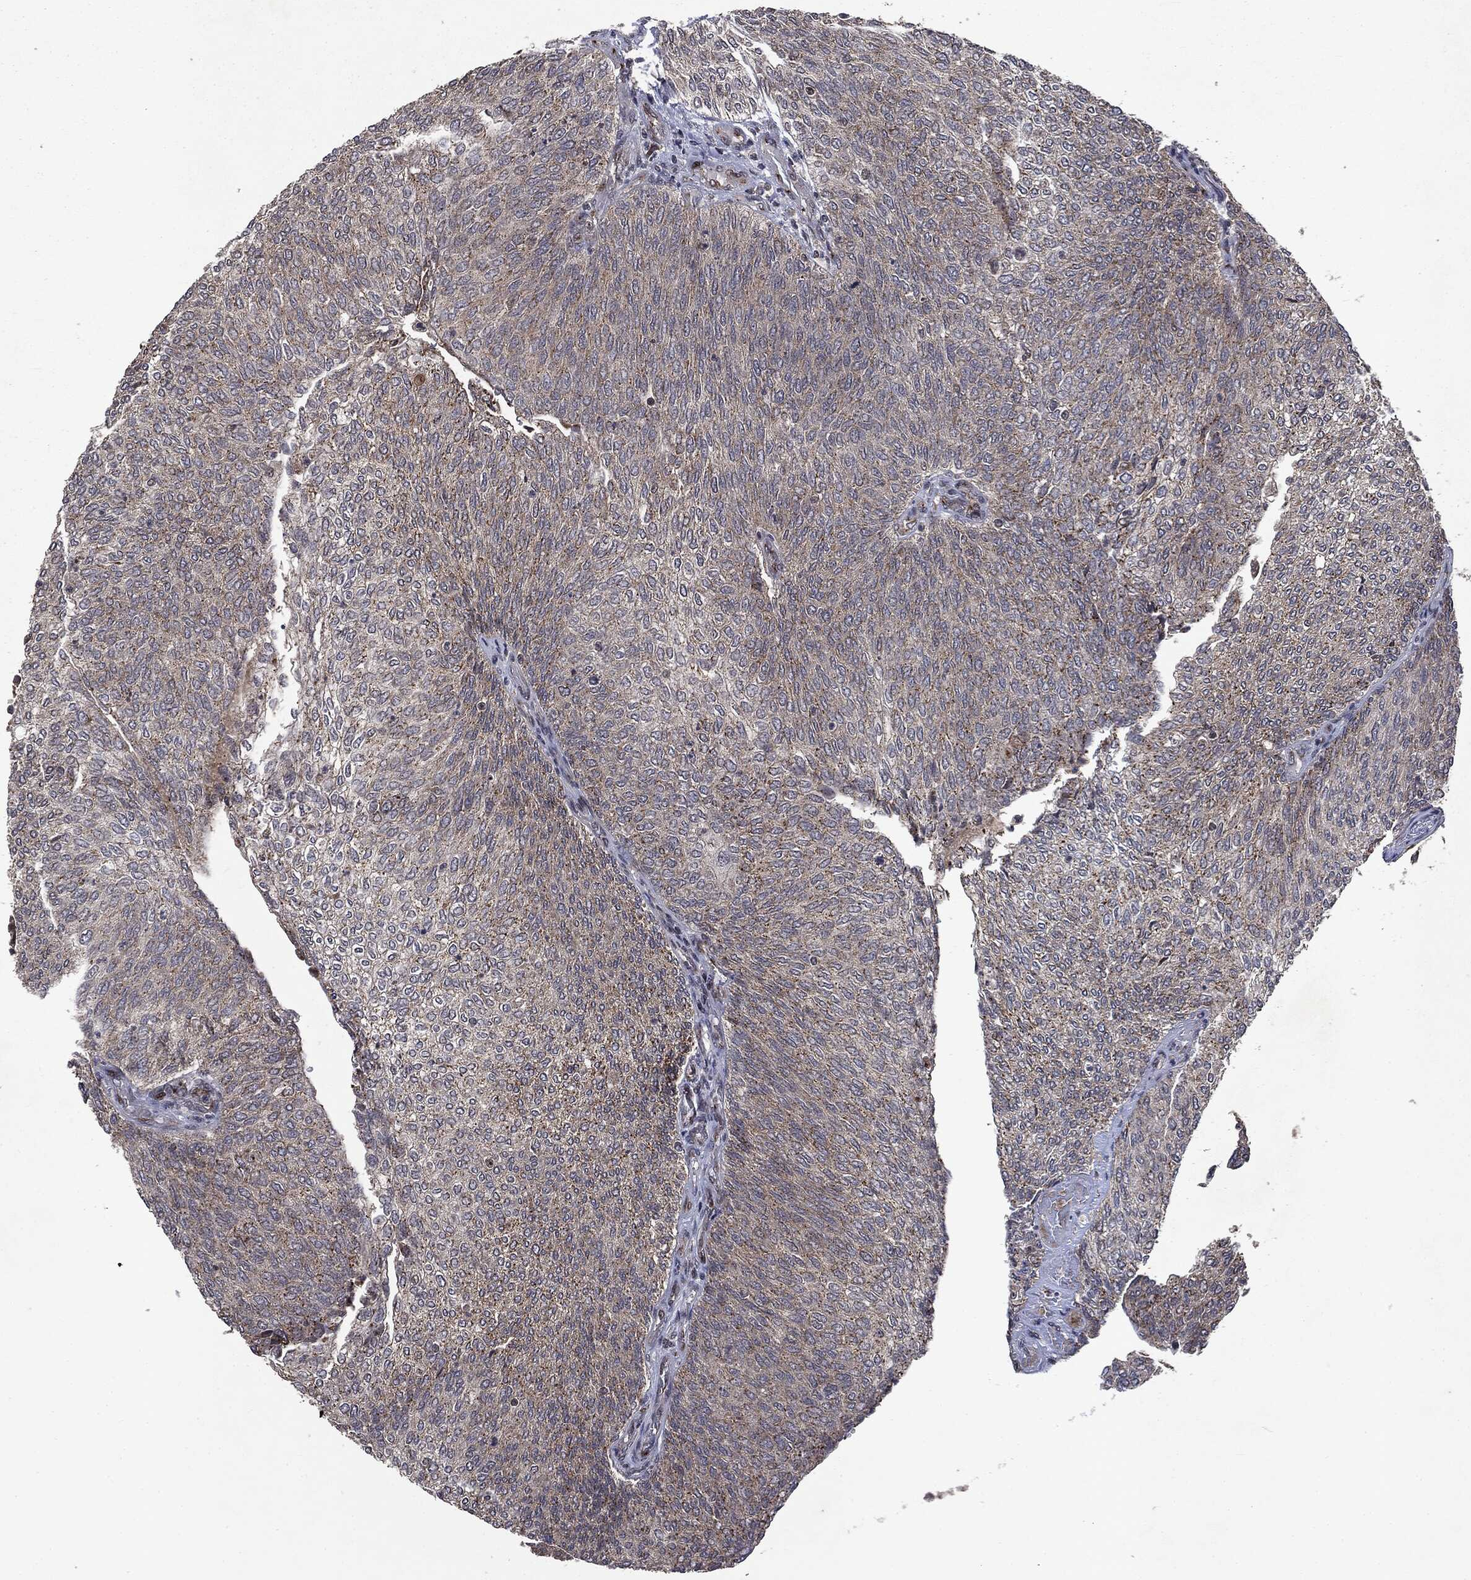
{"staining": {"intensity": "moderate", "quantity": "<25%", "location": "cytoplasmic/membranous"}, "tissue": "urothelial cancer", "cell_type": "Tumor cells", "image_type": "cancer", "snomed": [{"axis": "morphology", "description": "Urothelial carcinoma, High grade"}, {"axis": "topography", "description": "Urinary bladder"}], "caption": "High-grade urothelial carcinoma was stained to show a protein in brown. There is low levels of moderate cytoplasmic/membranous positivity in about <25% of tumor cells. (DAB IHC with brightfield microscopy, high magnification).", "gene": "PLPPR2", "patient": {"sex": "female", "age": 79}}